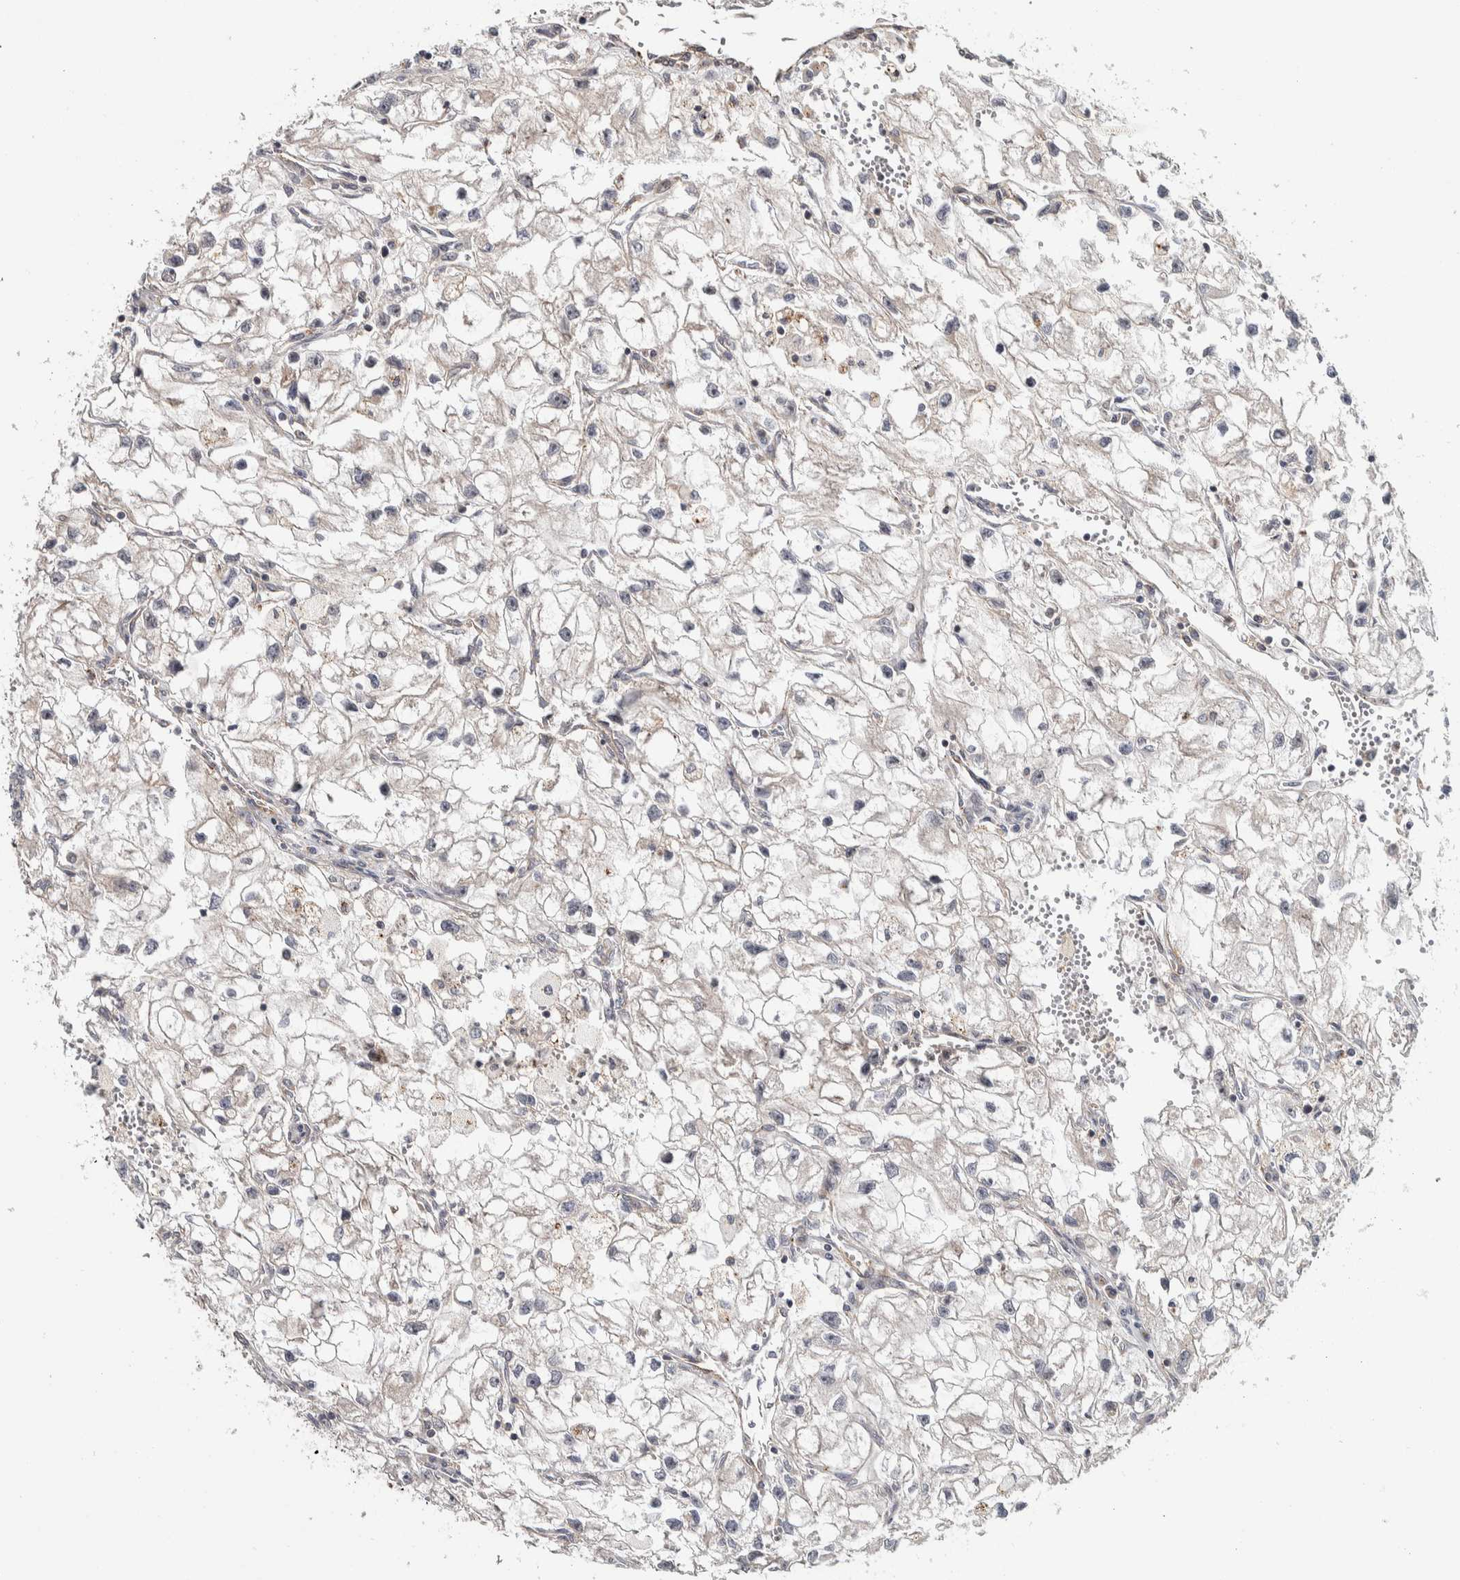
{"staining": {"intensity": "negative", "quantity": "none", "location": "none"}, "tissue": "renal cancer", "cell_type": "Tumor cells", "image_type": "cancer", "snomed": [{"axis": "morphology", "description": "Adenocarcinoma, NOS"}, {"axis": "topography", "description": "Kidney"}], "caption": "There is no significant expression in tumor cells of renal cancer.", "gene": "CHMP4C", "patient": {"sex": "female", "age": 70}}